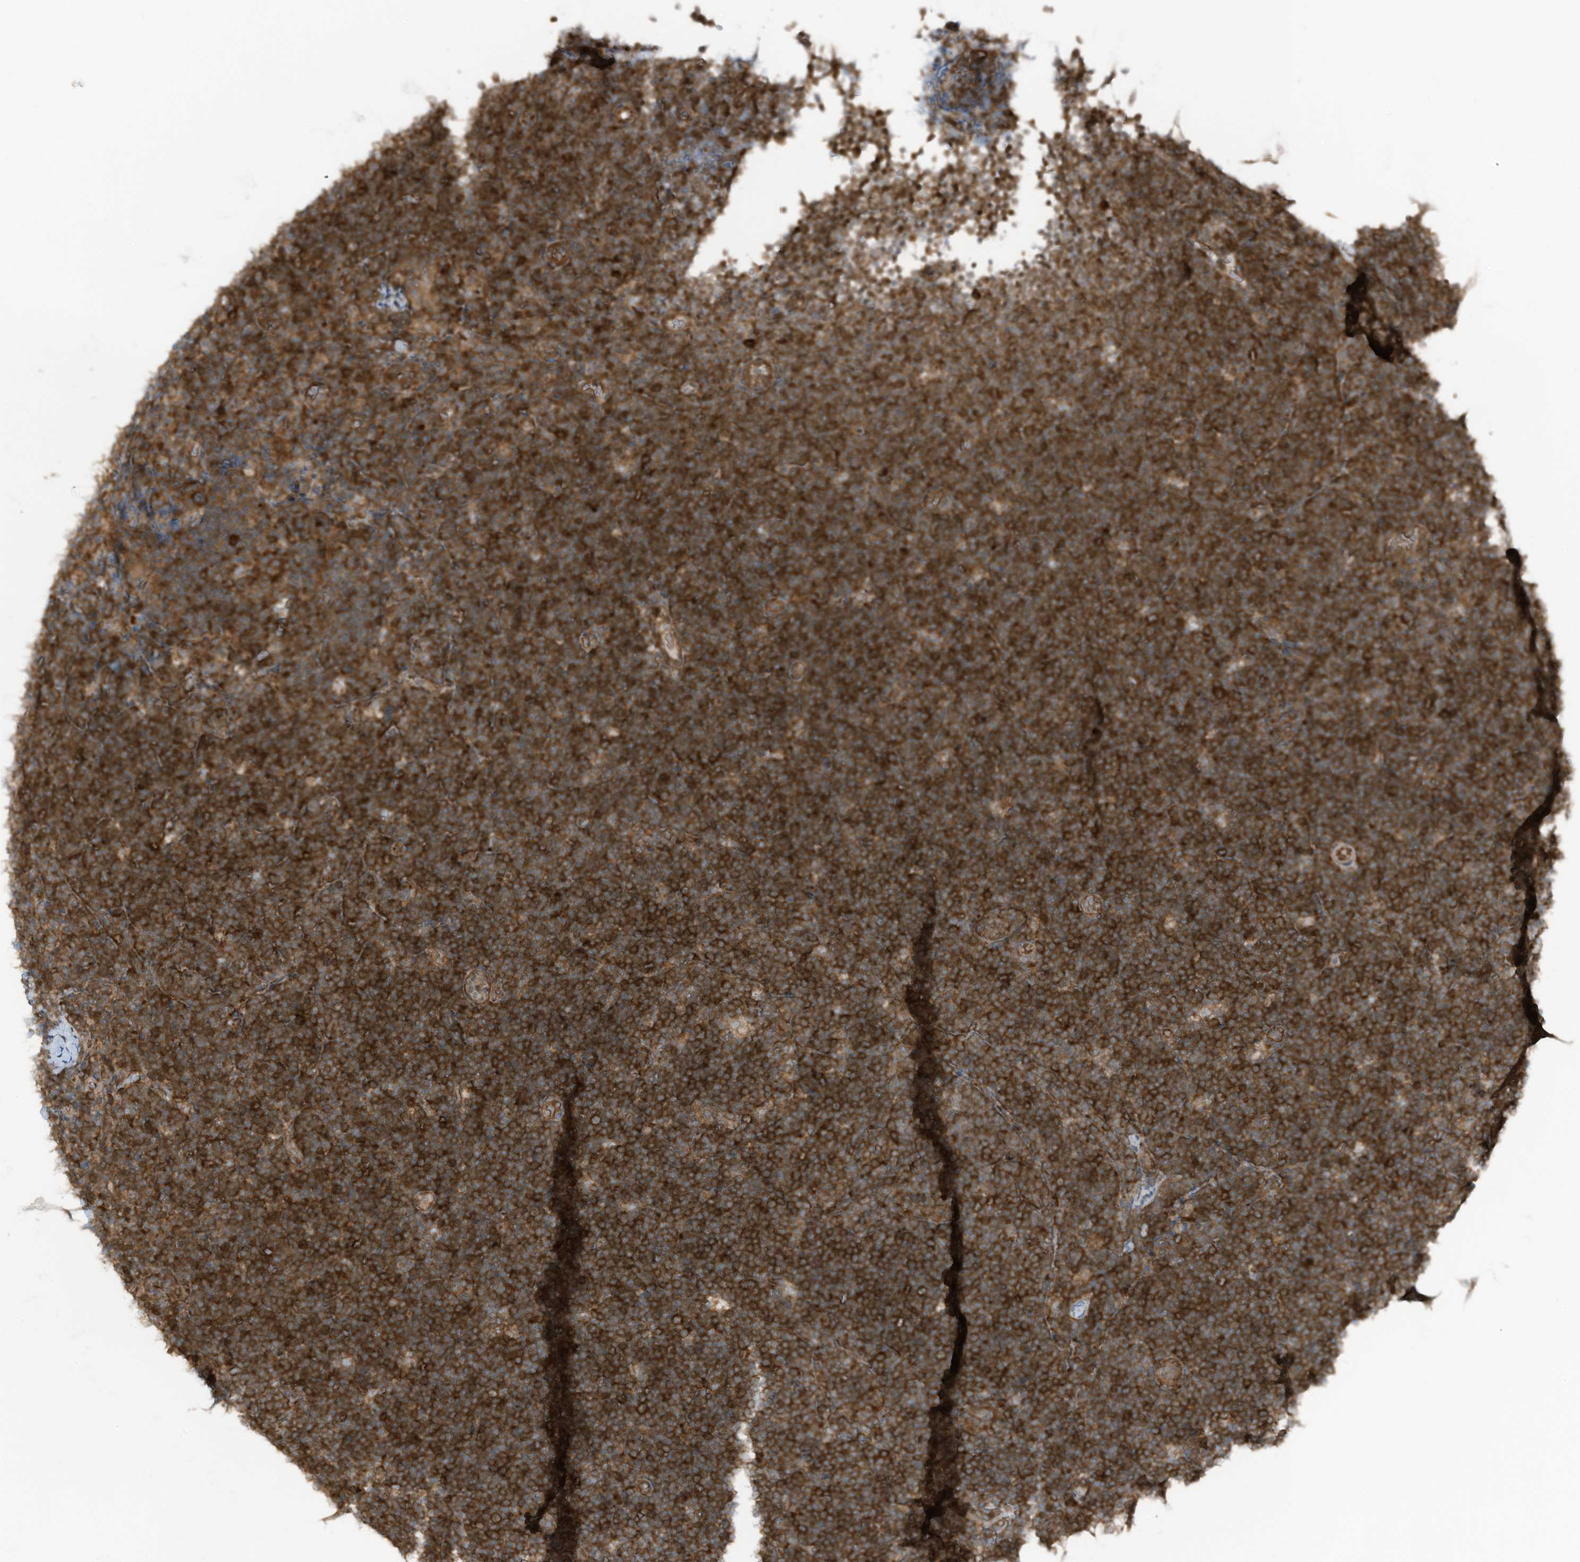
{"staining": {"intensity": "strong", "quantity": ">75%", "location": "cytoplasmic/membranous"}, "tissue": "lymphoma", "cell_type": "Tumor cells", "image_type": "cancer", "snomed": [{"axis": "morphology", "description": "Malignant lymphoma, non-Hodgkin's type, High grade"}, {"axis": "topography", "description": "Lymph node"}], "caption": "Lymphoma stained with a protein marker exhibits strong staining in tumor cells.", "gene": "TXNDC9", "patient": {"sex": "male", "age": 13}}